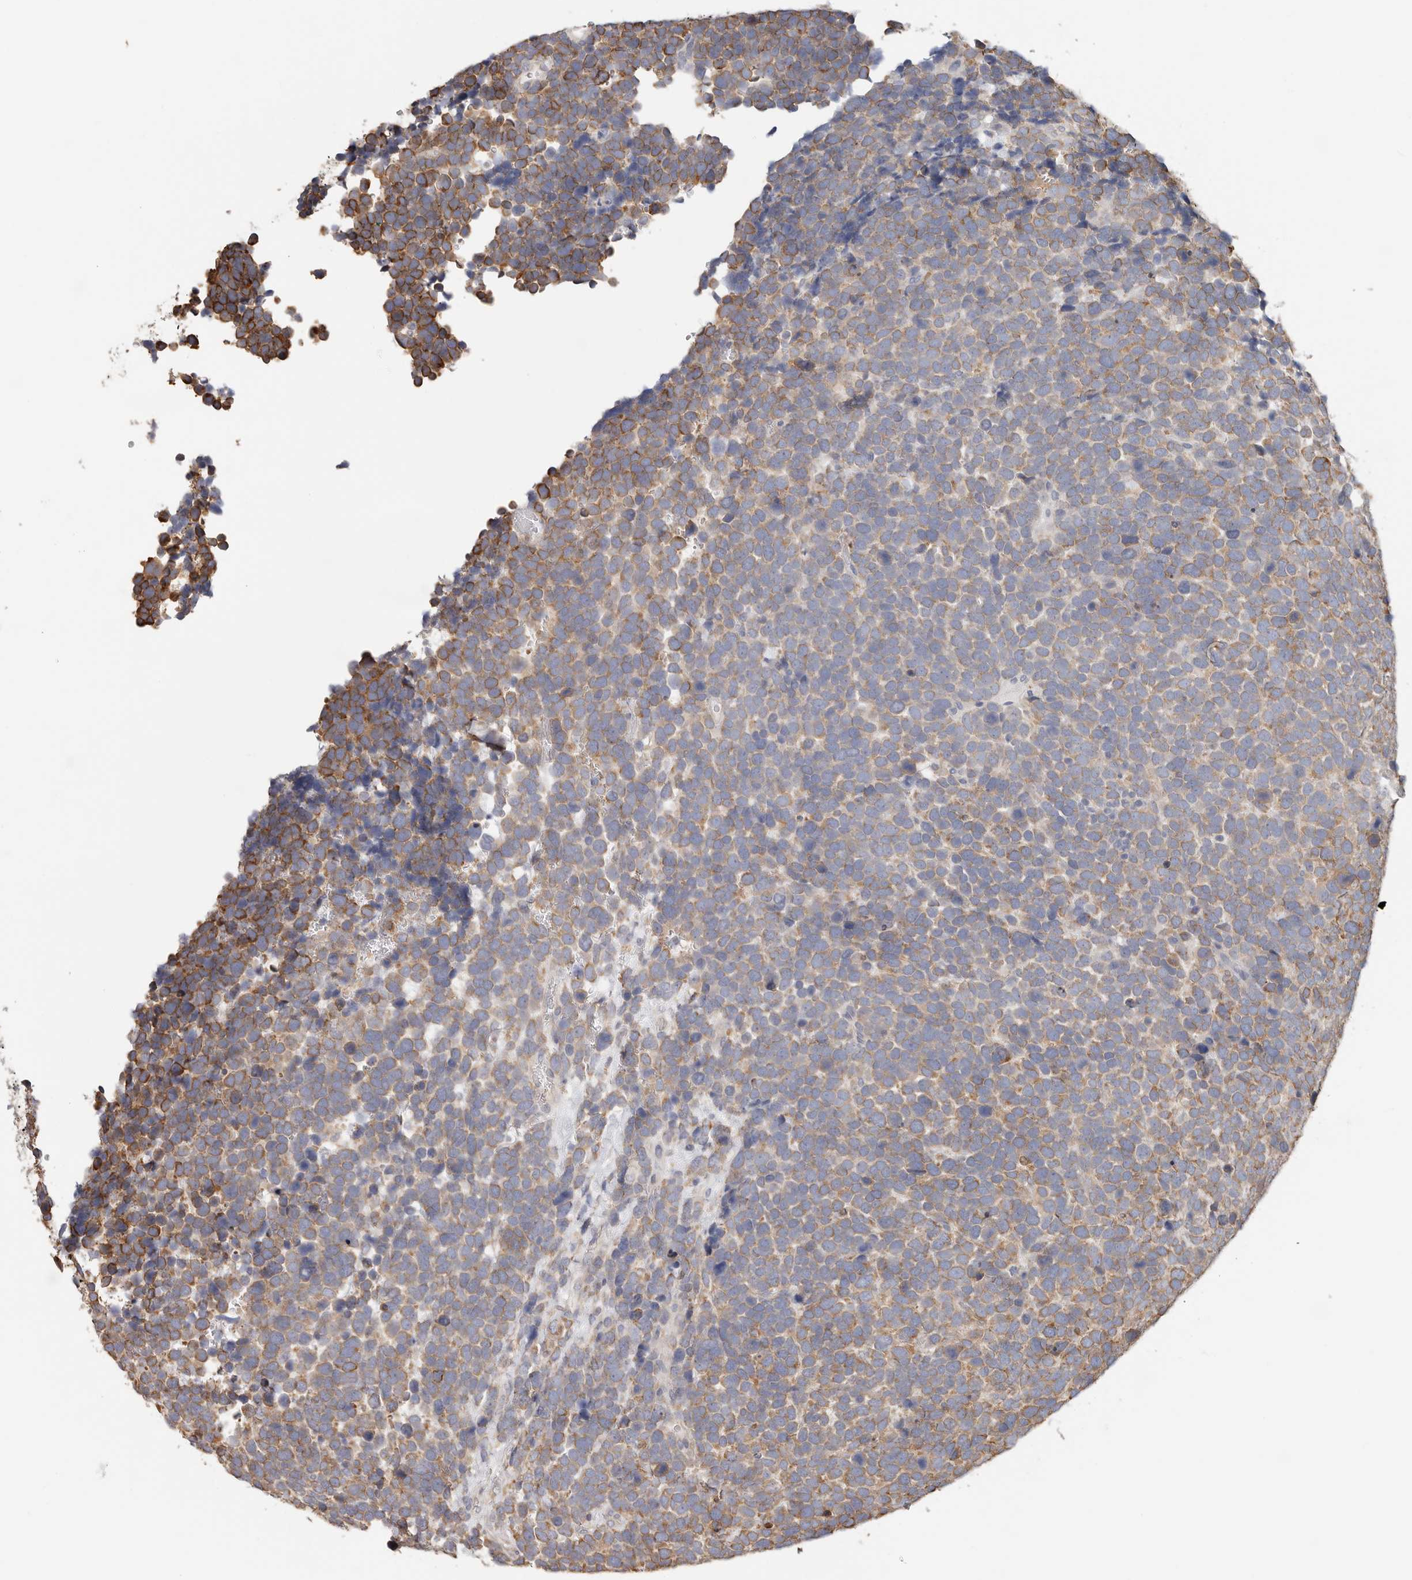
{"staining": {"intensity": "moderate", "quantity": ">75%", "location": "cytoplasmic/membranous"}, "tissue": "urothelial cancer", "cell_type": "Tumor cells", "image_type": "cancer", "snomed": [{"axis": "morphology", "description": "Urothelial carcinoma, High grade"}, {"axis": "topography", "description": "Urinary bladder"}], "caption": "Human high-grade urothelial carcinoma stained with a protein marker displays moderate staining in tumor cells.", "gene": "AFDN", "patient": {"sex": "female", "age": 82}}